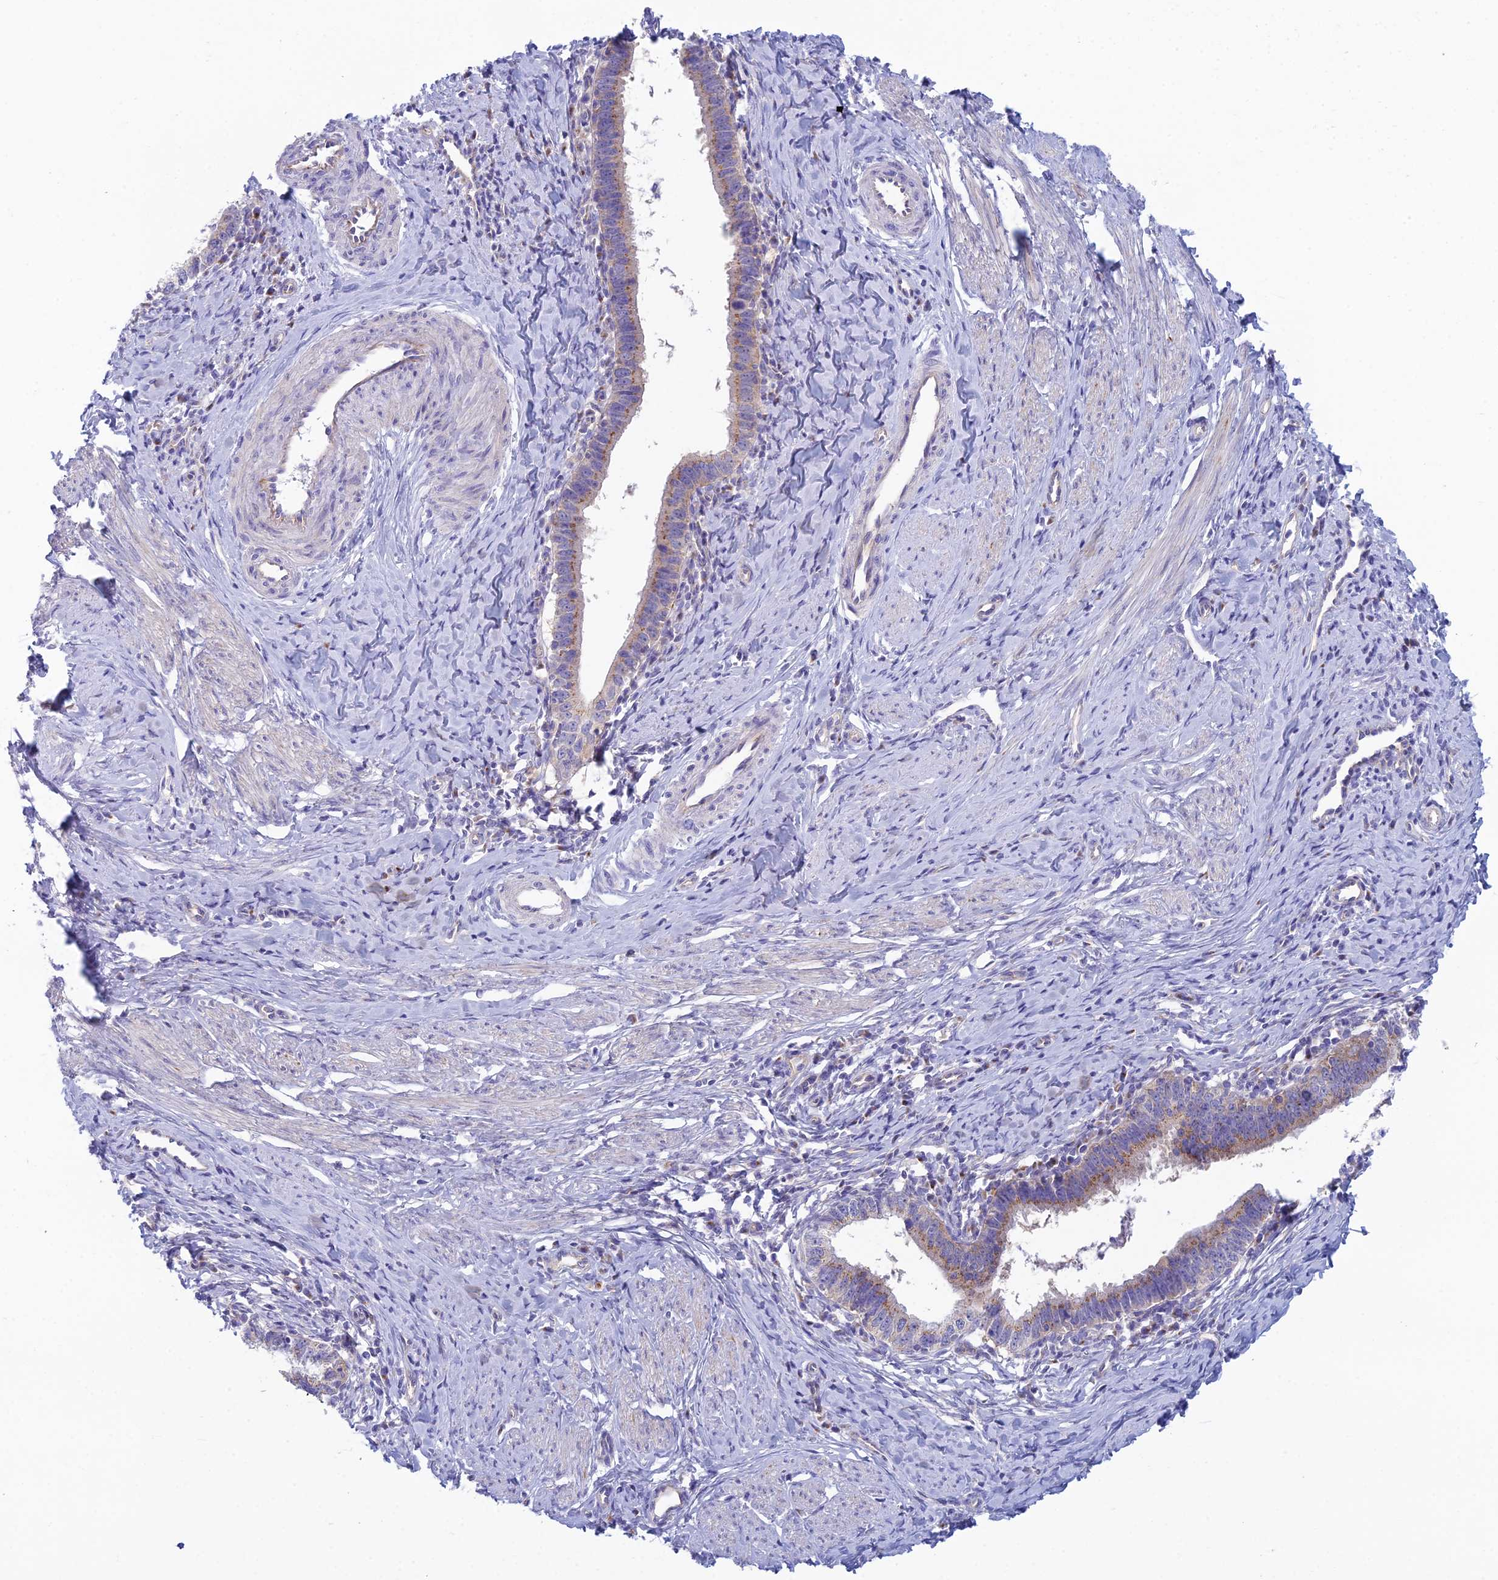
{"staining": {"intensity": "moderate", "quantity": "25%-75%", "location": "cytoplasmic/membranous"}, "tissue": "cervical cancer", "cell_type": "Tumor cells", "image_type": "cancer", "snomed": [{"axis": "morphology", "description": "Adenocarcinoma, NOS"}, {"axis": "topography", "description": "Cervix"}], "caption": "Cervical adenocarcinoma stained with immunohistochemistry displays moderate cytoplasmic/membranous expression in approximately 25%-75% of tumor cells.", "gene": "ZNF564", "patient": {"sex": "female", "age": 36}}